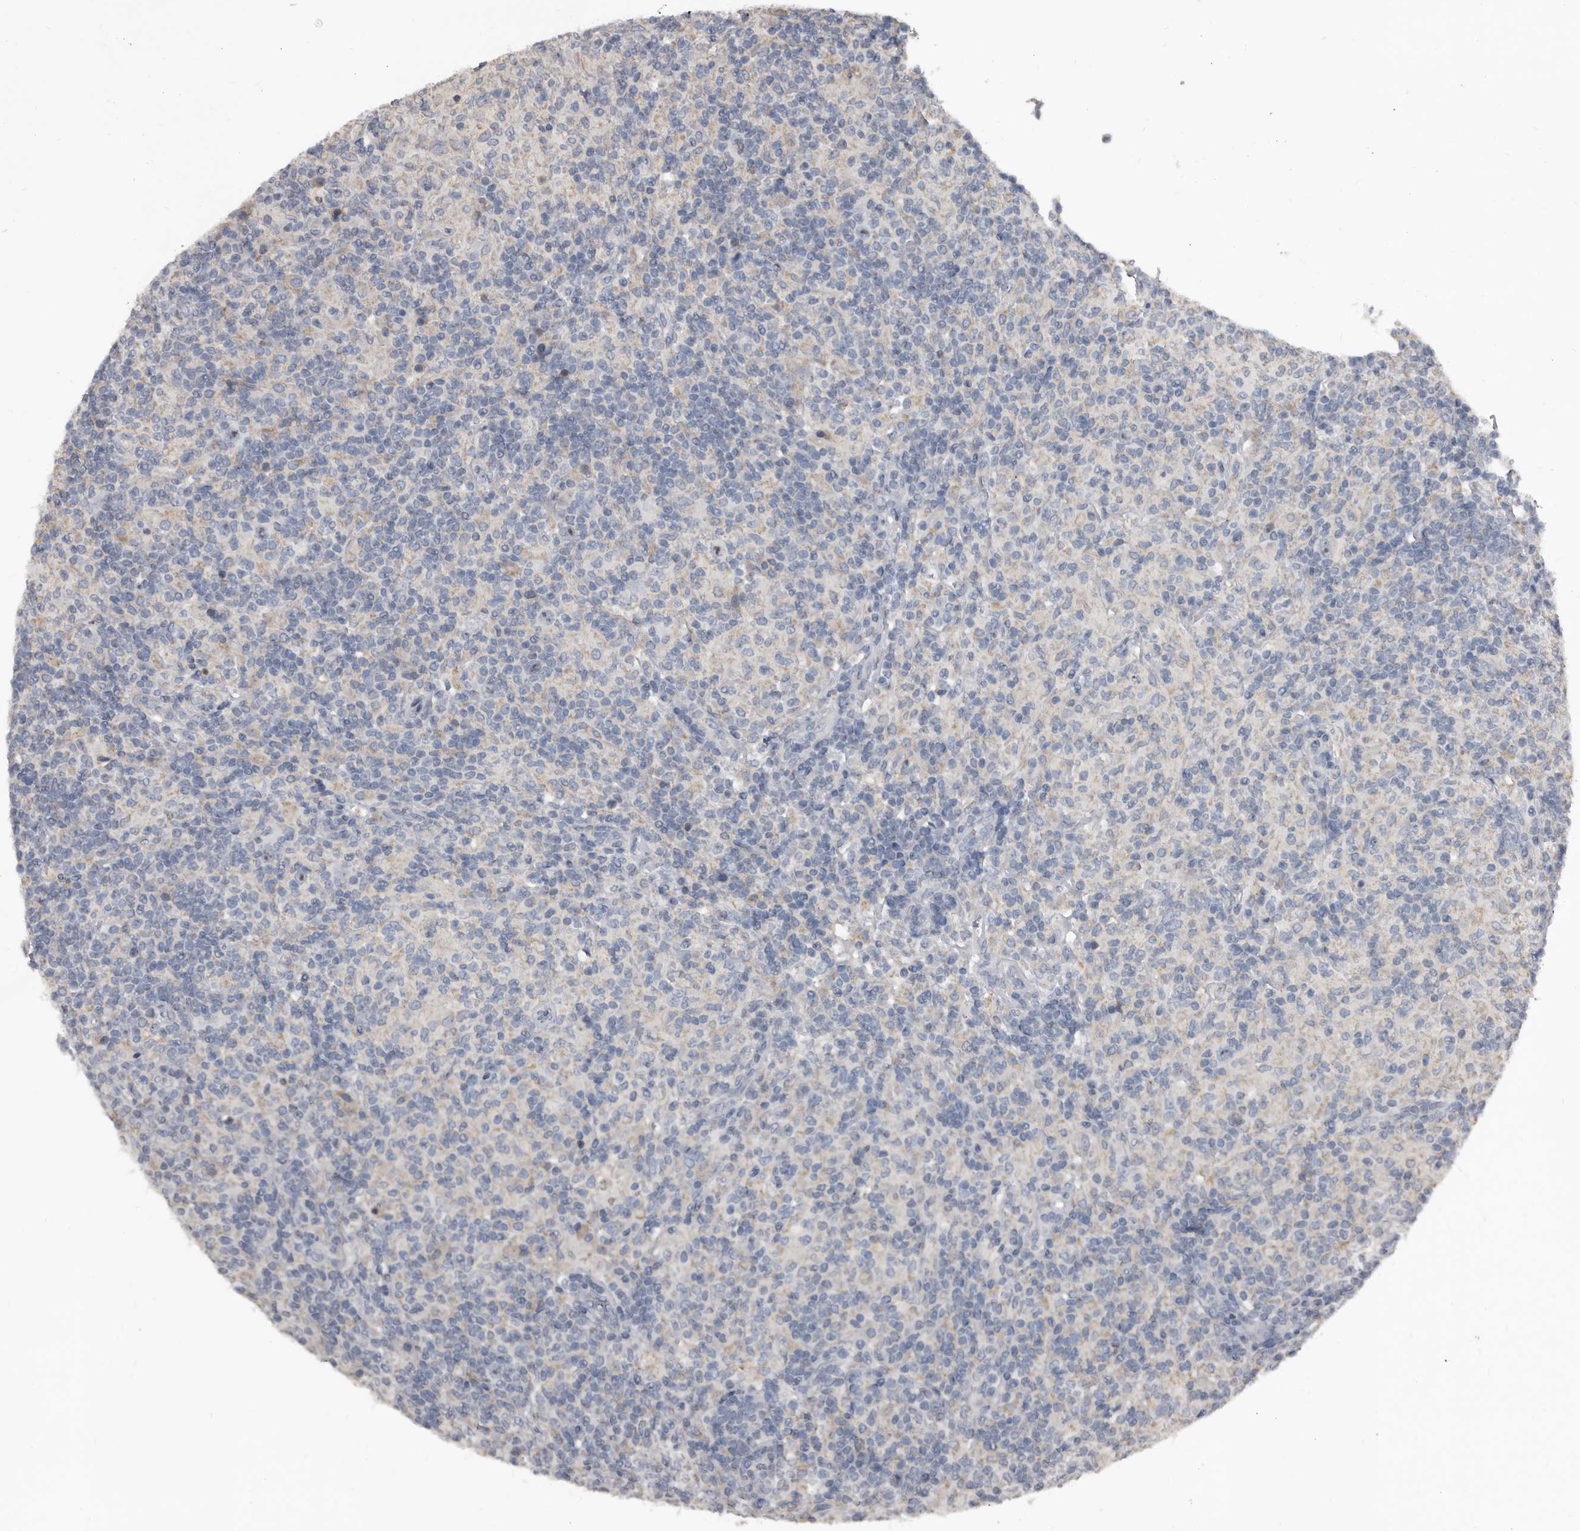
{"staining": {"intensity": "weak", "quantity": "<25%", "location": "cytoplasmic/membranous"}, "tissue": "lymphoma", "cell_type": "Tumor cells", "image_type": "cancer", "snomed": [{"axis": "morphology", "description": "Hodgkin's disease, NOS"}, {"axis": "topography", "description": "Lymph node"}], "caption": "A high-resolution photomicrograph shows immunohistochemistry (IHC) staining of Hodgkin's disease, which displays no significant positivity in tumor cells.", "gene": "GREB1", "patient": {"sex": "male", "age": 70}}